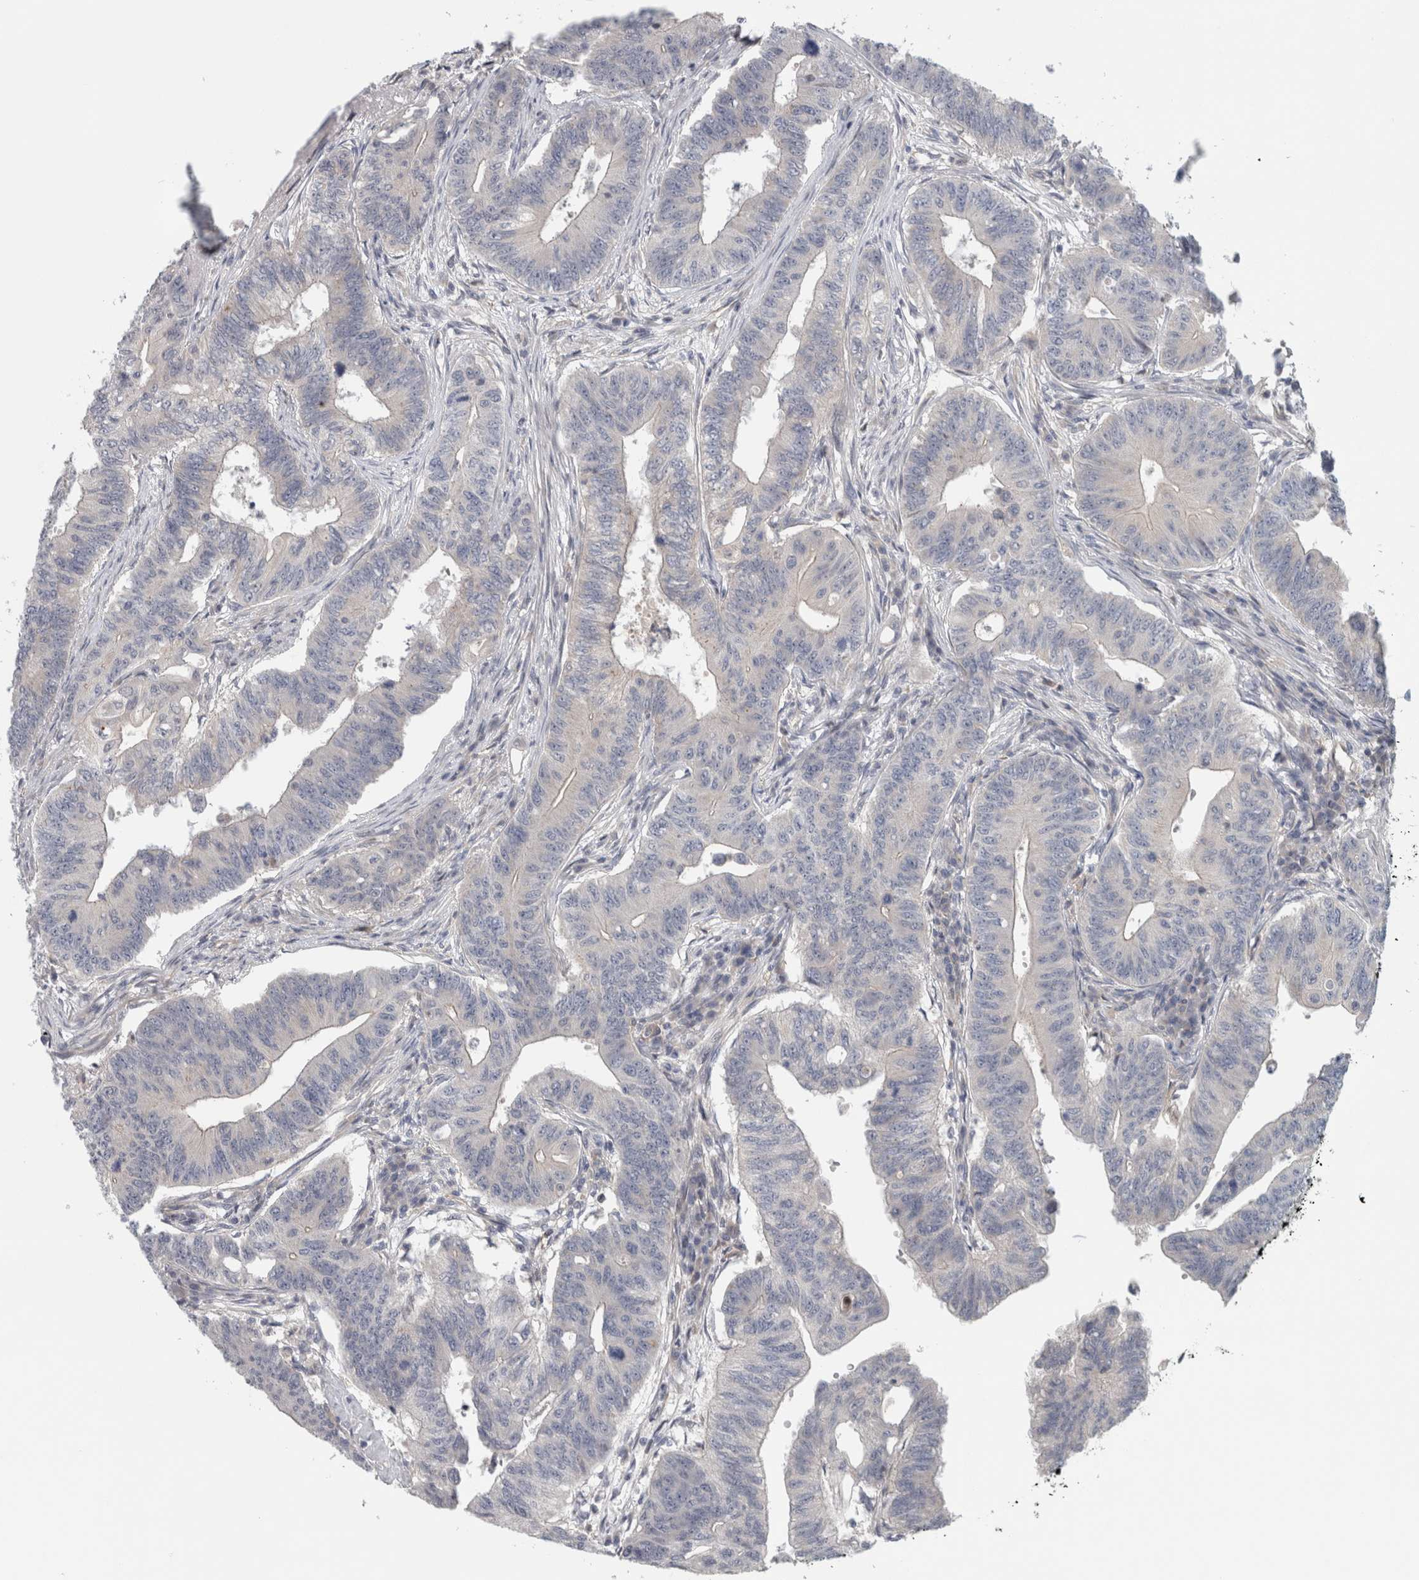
{"staining": {"intensity": "negative", "quantity": "none", "location": "none"}, "tissue": "colorectal cancer", "cell_type": "Tumor cells", "image_type": "cancer", "snomed": [{"axis": "morphology", "description": "Adenoma, NOS"}, {"axis": "morphology", "description": "Adenocarcinoma, NOS"}, {"axis": "topography", "description": "Colon"}], "caption": "This image is of colorectal cancer stained with immunohistochemistry to label a protein in brown with the nuclei are counter-stained blue. There is no expression in tumor cells.", "gene": "ZNF804B", "patient": {"sex": "male", "age": 79}}